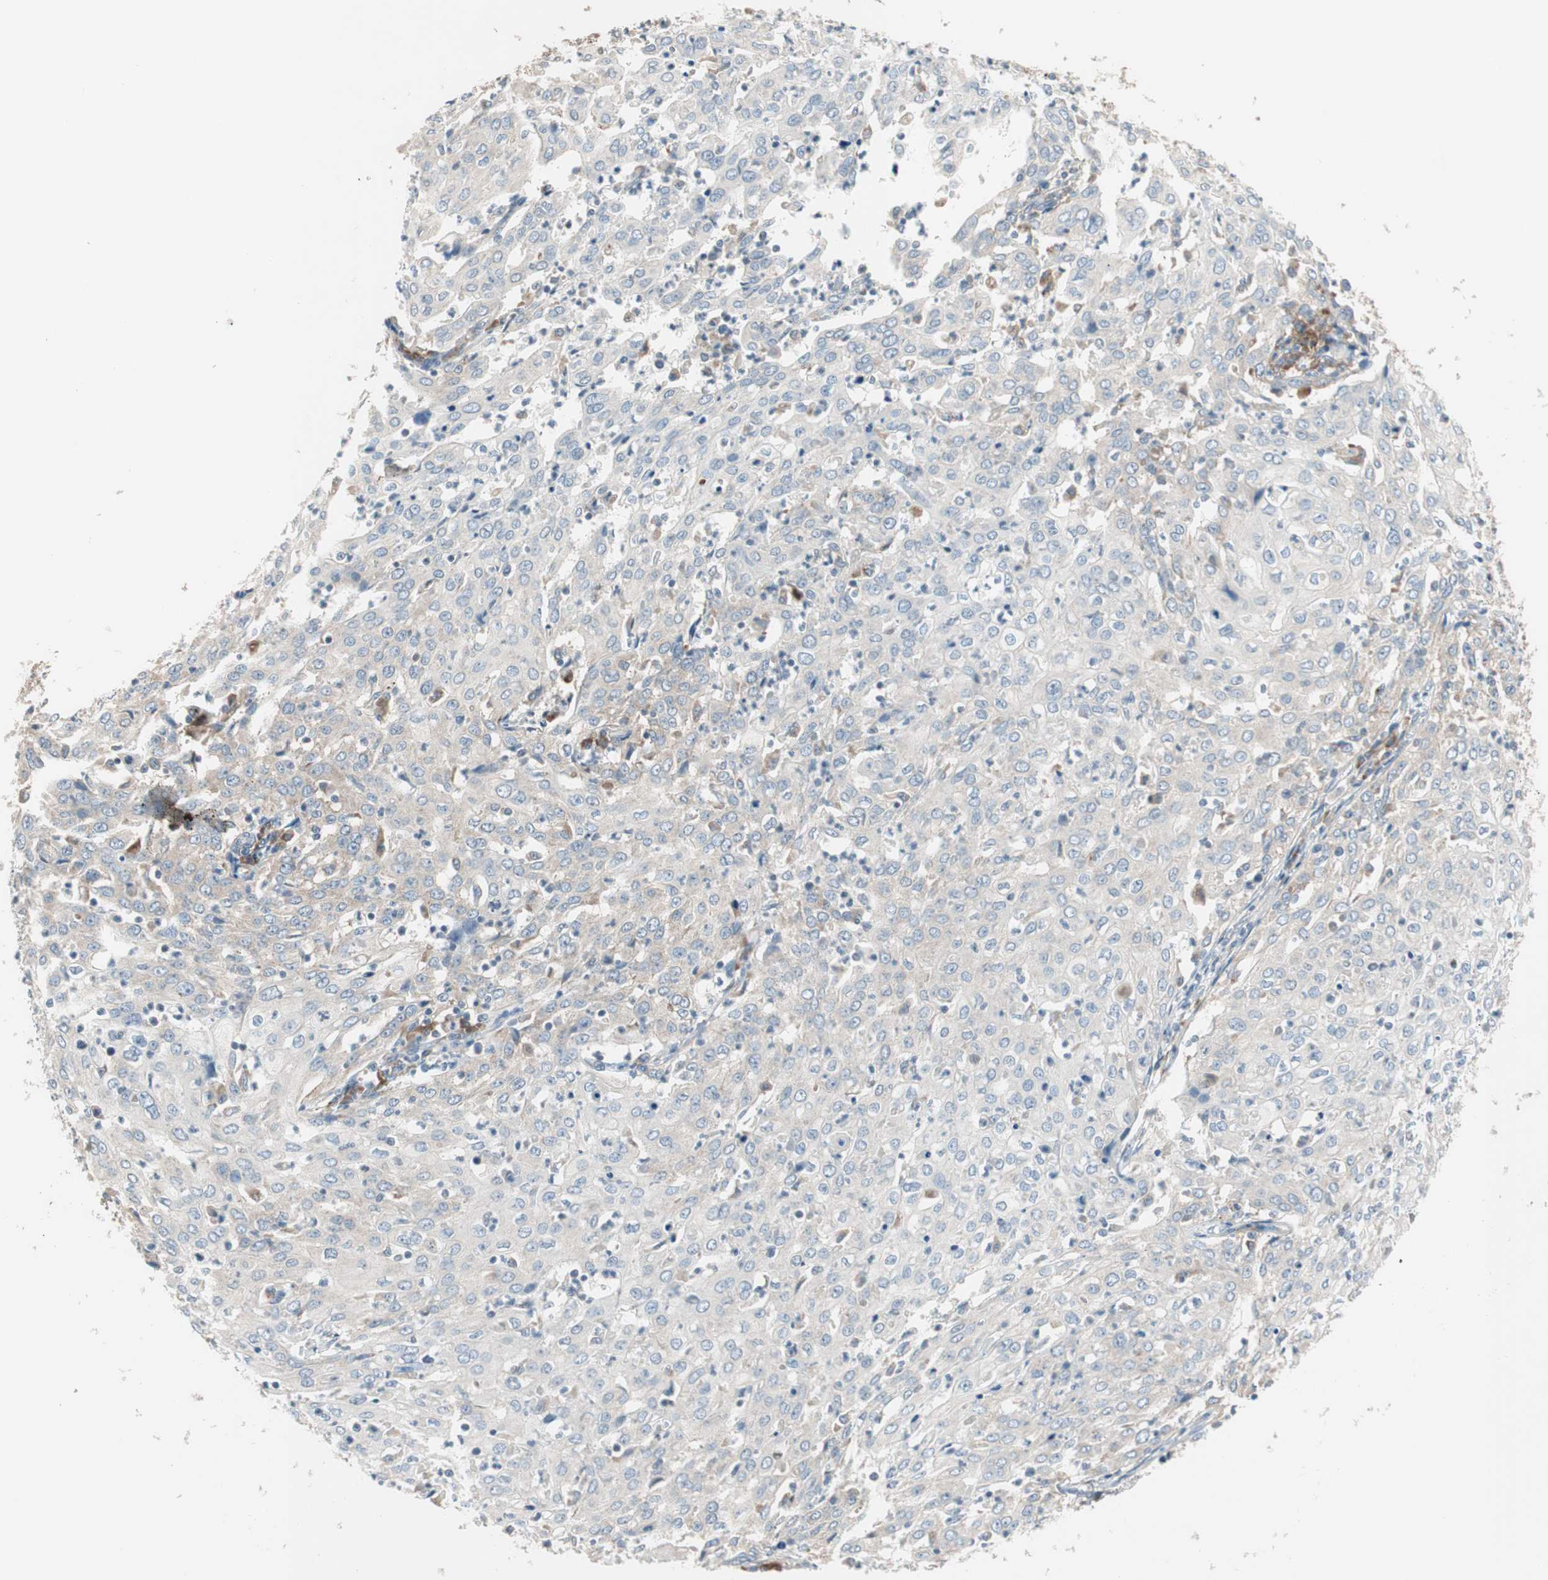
{"staining": {"intensity": "moderate", "quantity": "<25%", "location": "cytoplasmic/membranous"}, "tissue": "cervical cancer", "cell_type": "Tumor cells", "image_type": "cancer", "snomed": [{"axis": "morphology", "description": "Squamous cell carcinoma, NOS"}, {"axis": "topography", "description": "Cervix"}], "caption": "Immunohistochemical staining of human cervical squamous cell carcinoma exhibits low levels of moderate cytoplasmic/membranous protein positivity in about <25% of tumor cells. The staining was performed using DAB, with brown indicating positive protein expression. Nuclei are stained blue with hematoxylin.", "gene": "RPL23", "patient": {"sex": "female", "age": 39}}